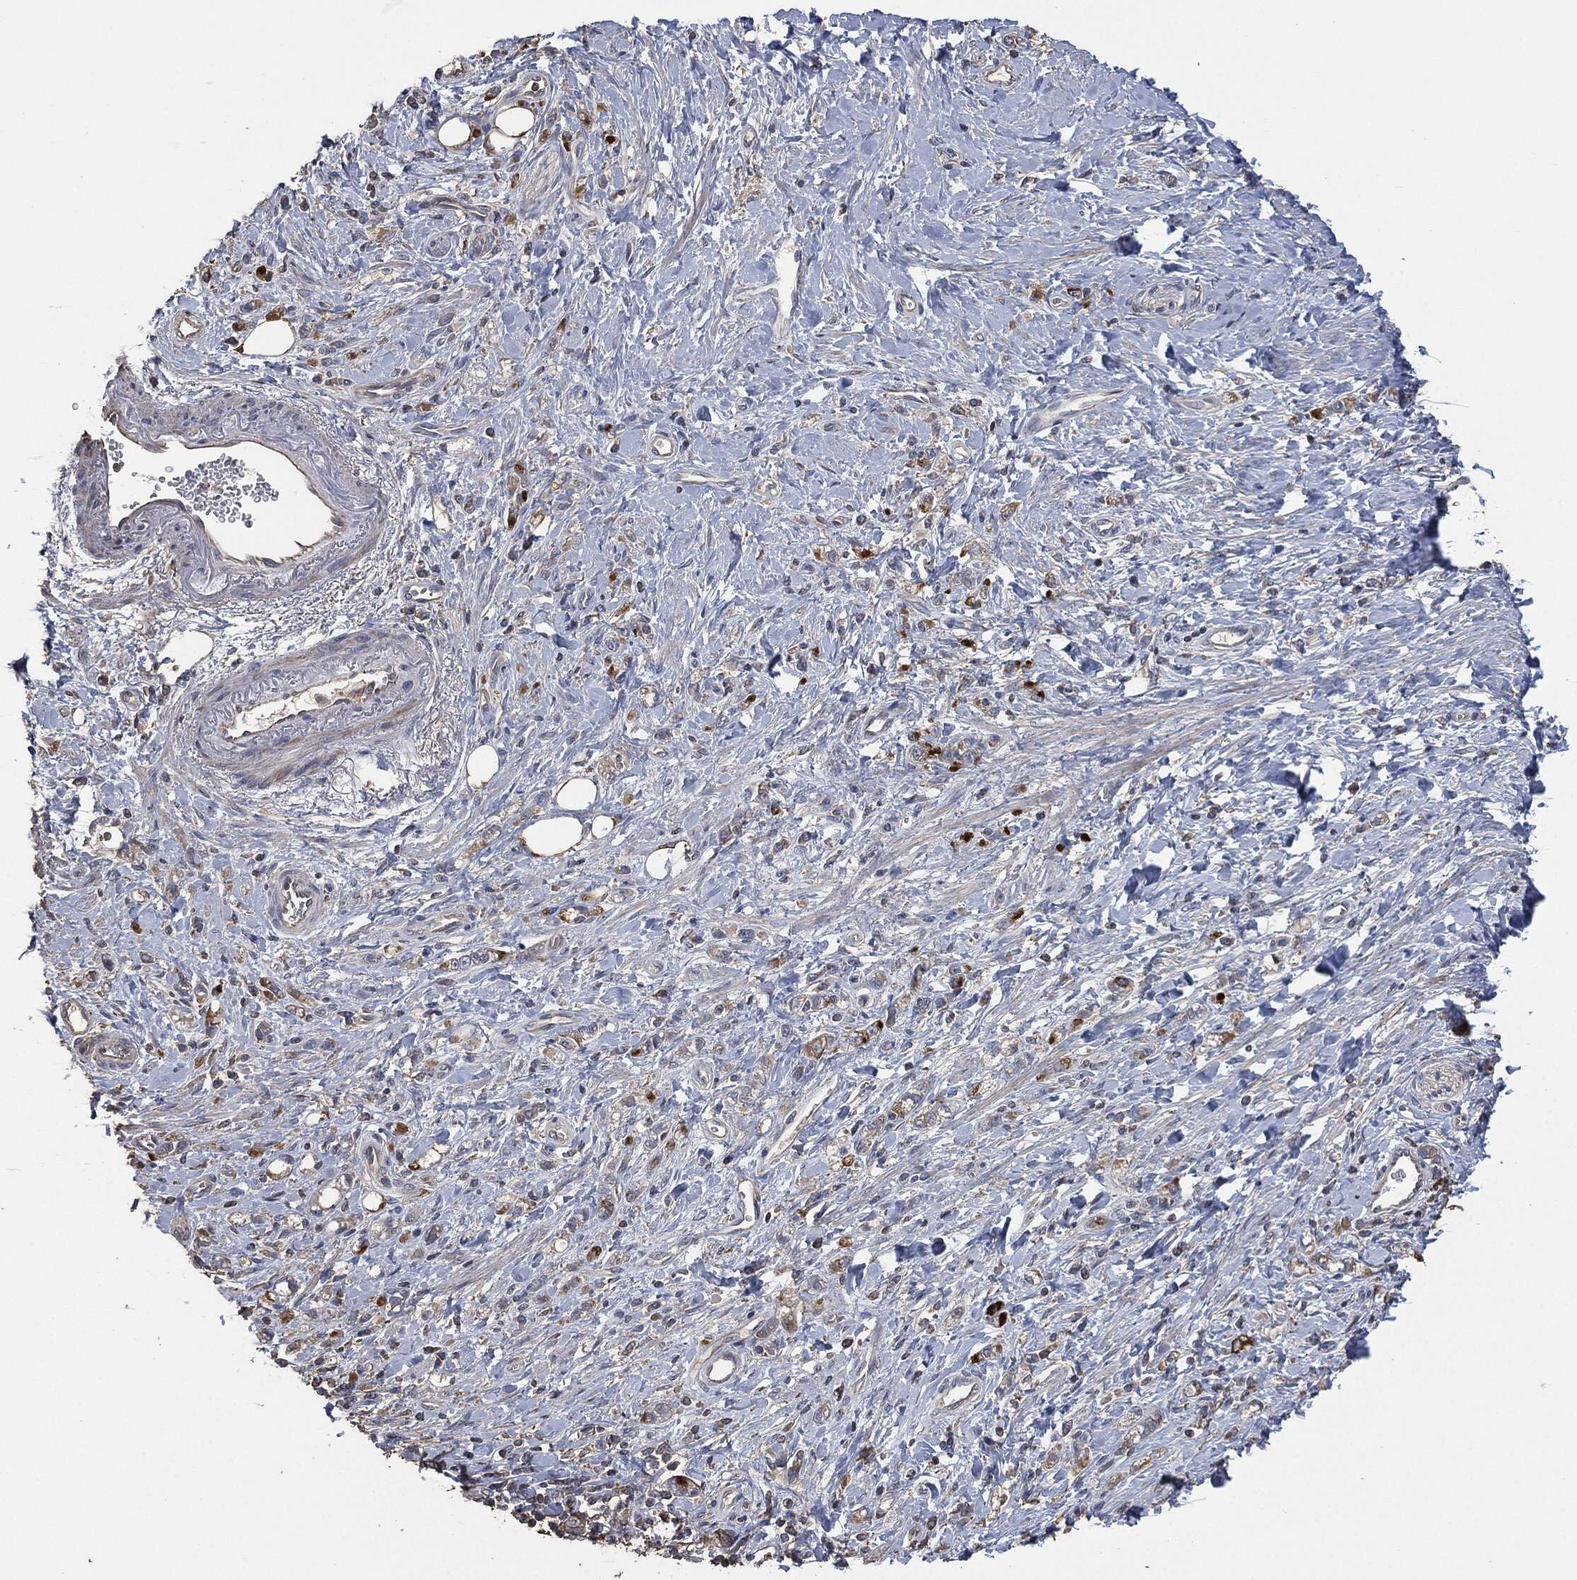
{"staining": {"intensity": "strong", "quantity": "<25%", "location": "cytoplasmic/membranous"}, "tissue": "stomach cancer", "cell_type": "Tumor cells", "image_type": "cancer", "snomed": [{"axis": "morphology", "description": "Adenocarcinoma, NOS"}, {"axis": "topography", "description": "Stomach"}], "caption": "Strong cytoplasmic/membranous protein positivity is appreciated in approximately <25% of tumor cells in stomach cancer (adenocarcinoma).", "gene": "MSLN", "patient": {"sex": "male", "age": 77}}